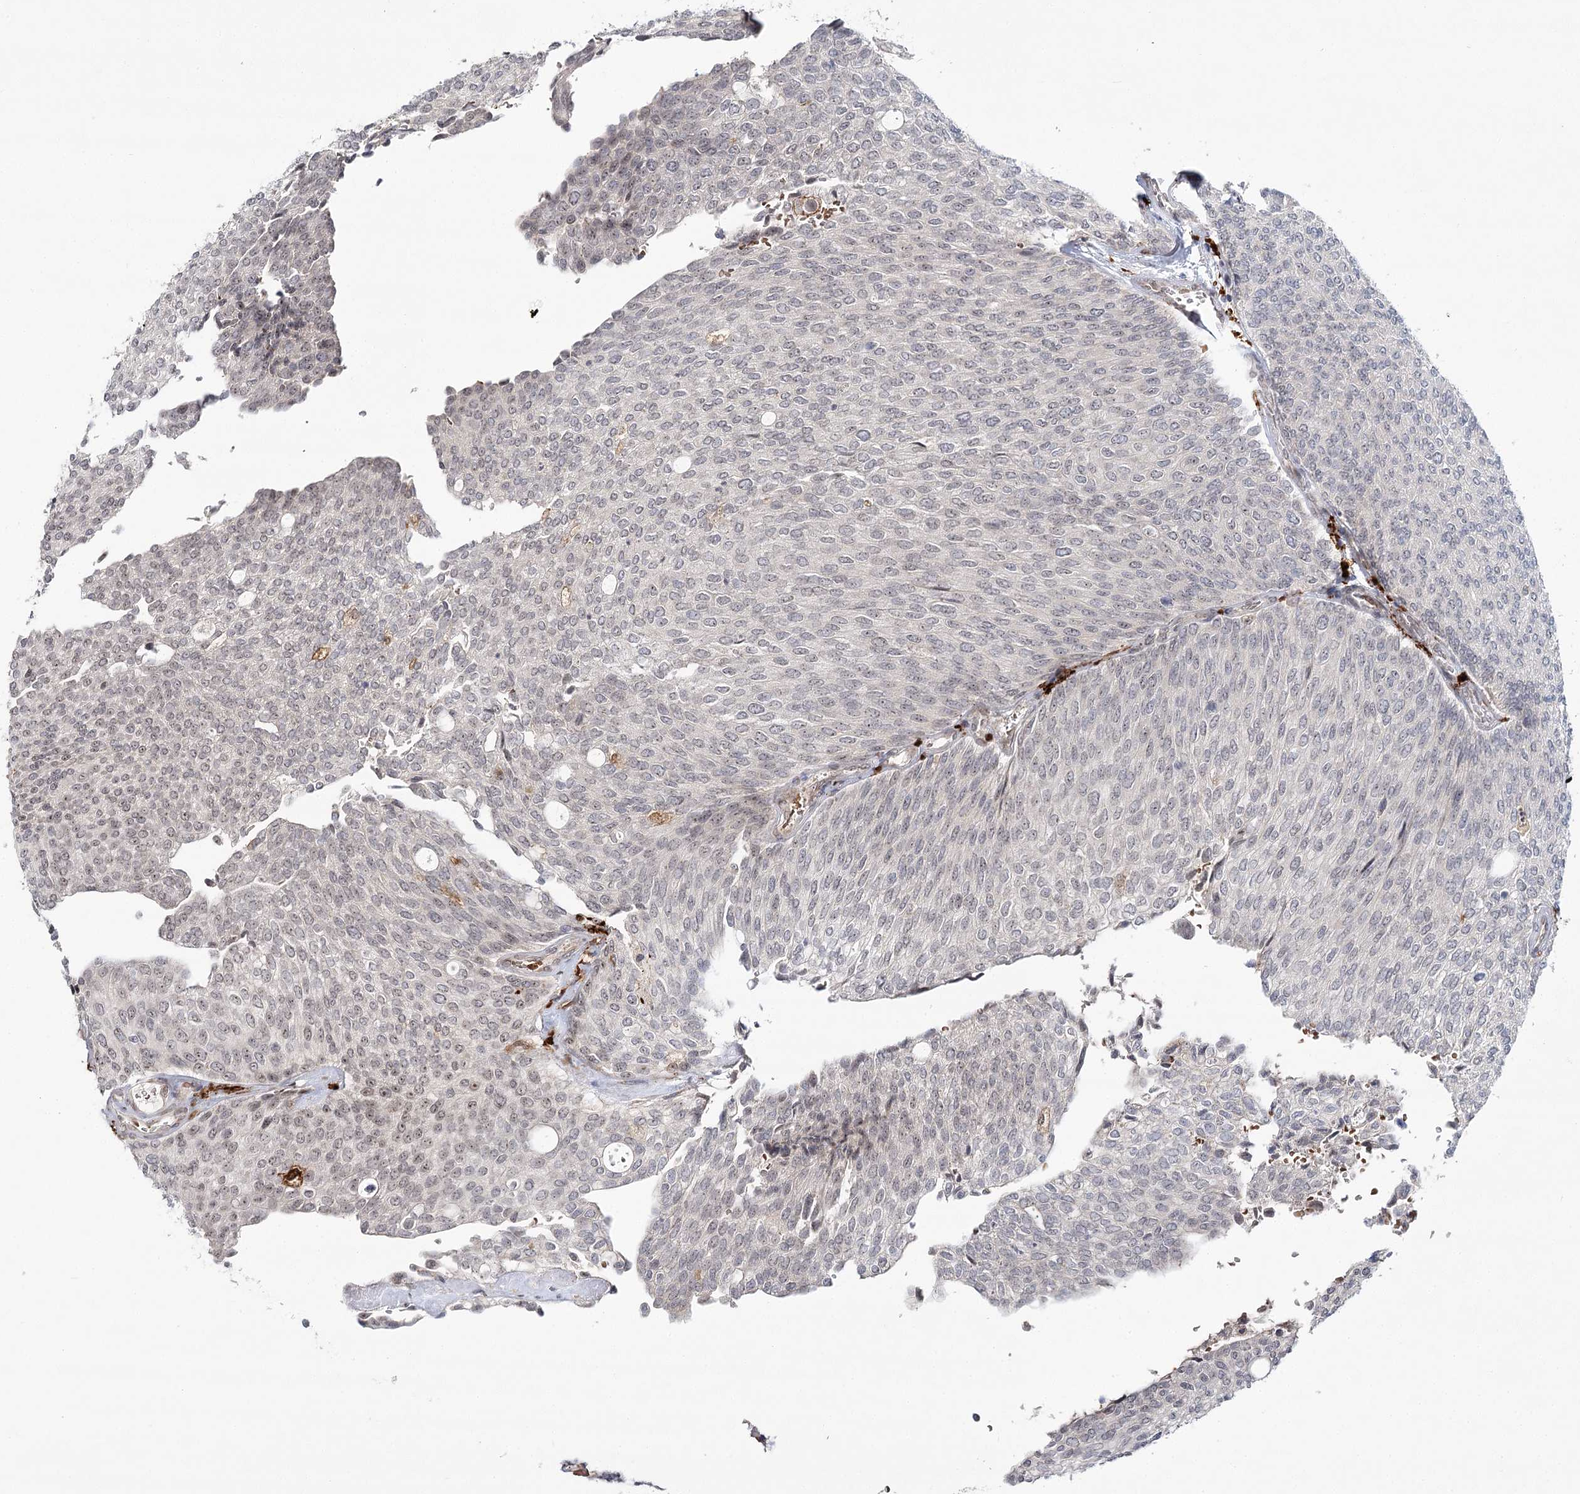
{"staining": {"intensity": "weak", "quantity": "<25%", "location": "nuclear"}, "tissue": "urothelial cancer", "cell_type": "Tumor cells", "image_type": "cancer", "snomed": [{"axis": "morphology", "description": "Urothelial carcinoma, Low grade"}, {"axis": "topography", "description": "Urinary bladder"}], "caption": "Immunohistochemistry histopathology image of human urothelial cancer stained for a protein (brown), which displays no positivity in tumor cells. (Brightfield microscopy of DAB (3,3'-diaminobenzidine) immunohistochemistry (IHC) at high magnification).", "gene": "WDR36", "patient": {"sex": "female", "age": 79}}